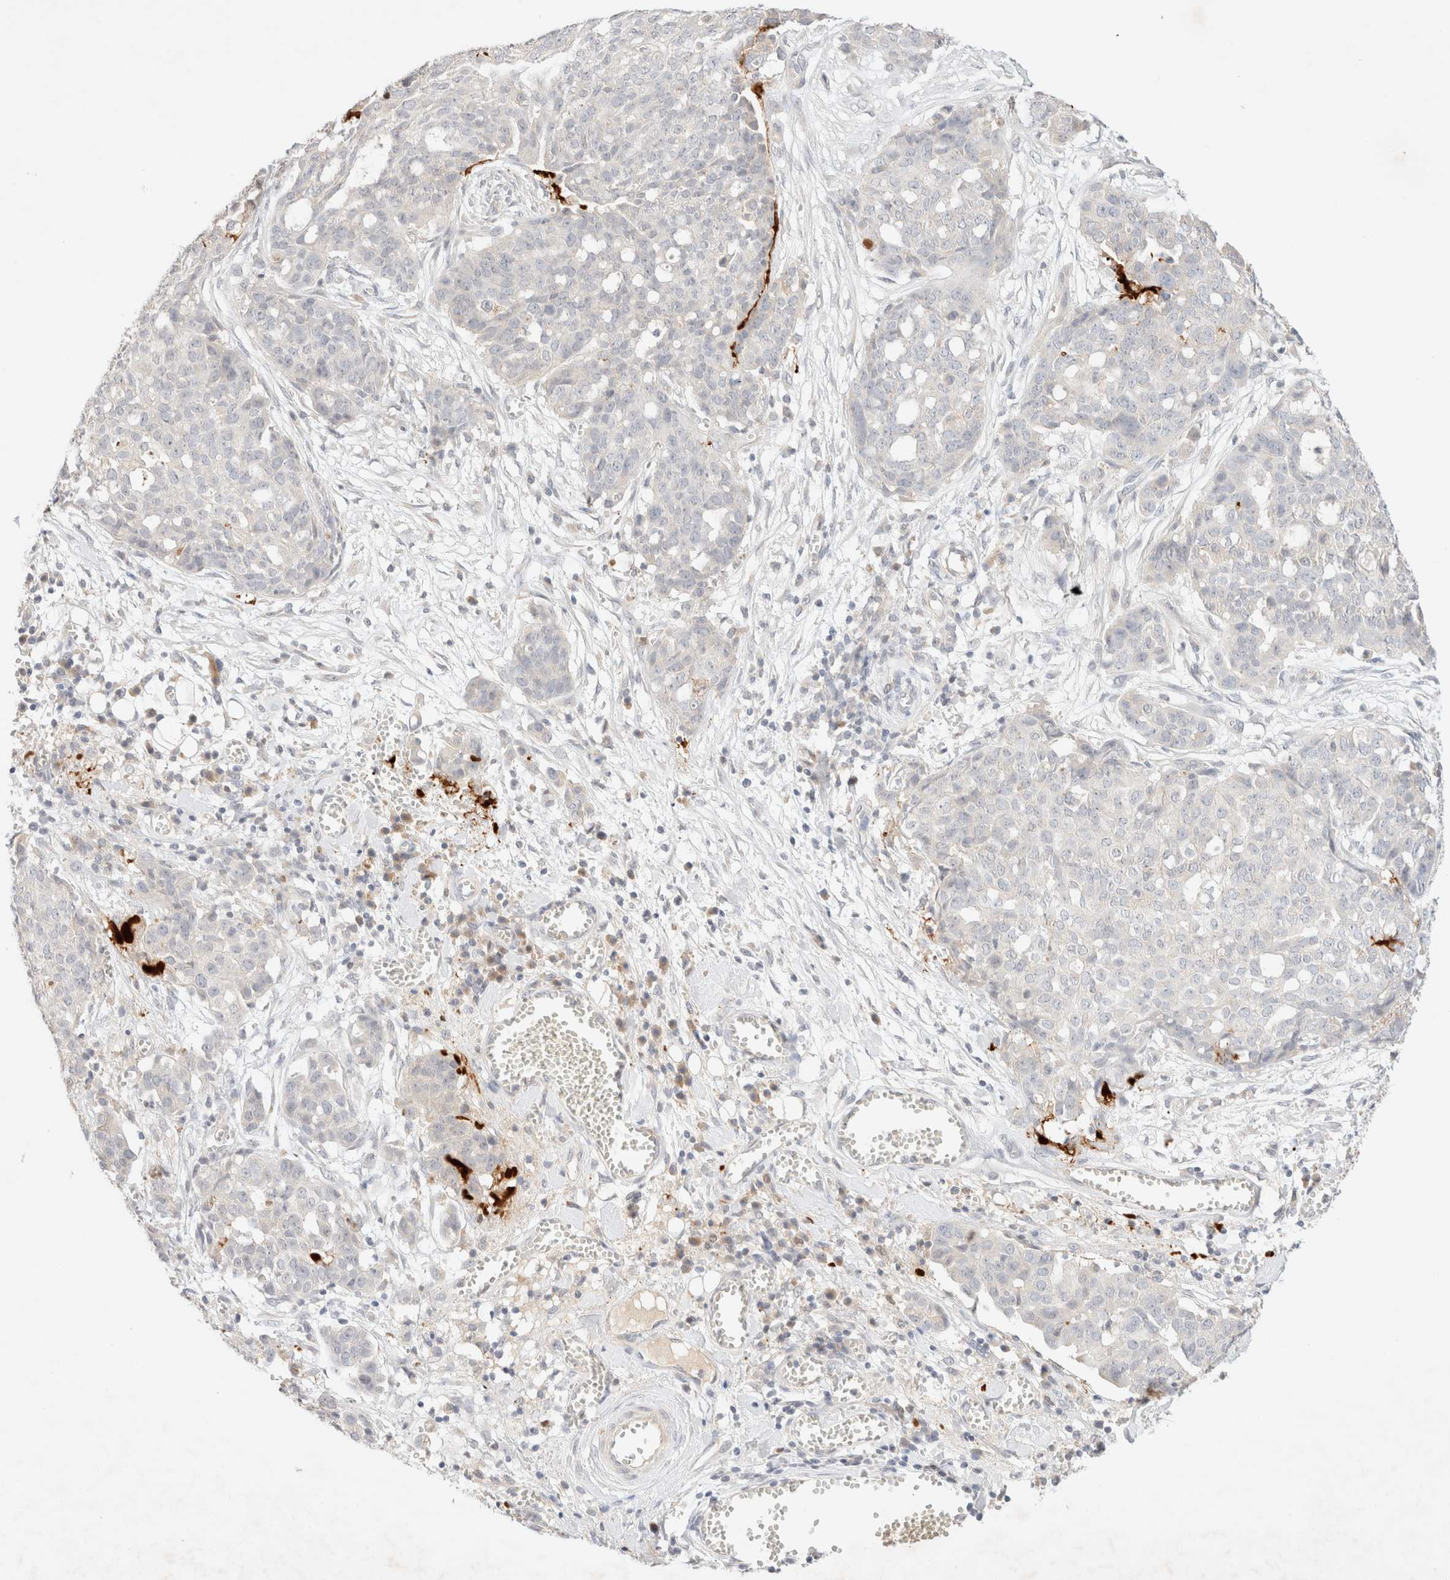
{"staining": {"intensity": "negative", "quantity": "none", "location": "none"}, "tissue": "ovarian cancer", "cell_type": "Tumor cells", "image_type": "cancer", "snomed": [{"axis": "morphology", "description": "Cystadenocarcinoma, serous, NOS"}, {"axis": "topography", "description": "Soft tissue"}, {"axis": "topography", "description": "Ovary"}], "caption": "Human ovarian cancer (serous cystadenocarcinoma) stained for a protein using immunohistochemistry shows no positivity in tumor cells.", "gene": "SNTB1", "patient": {"sex": "female", "age": 57}}